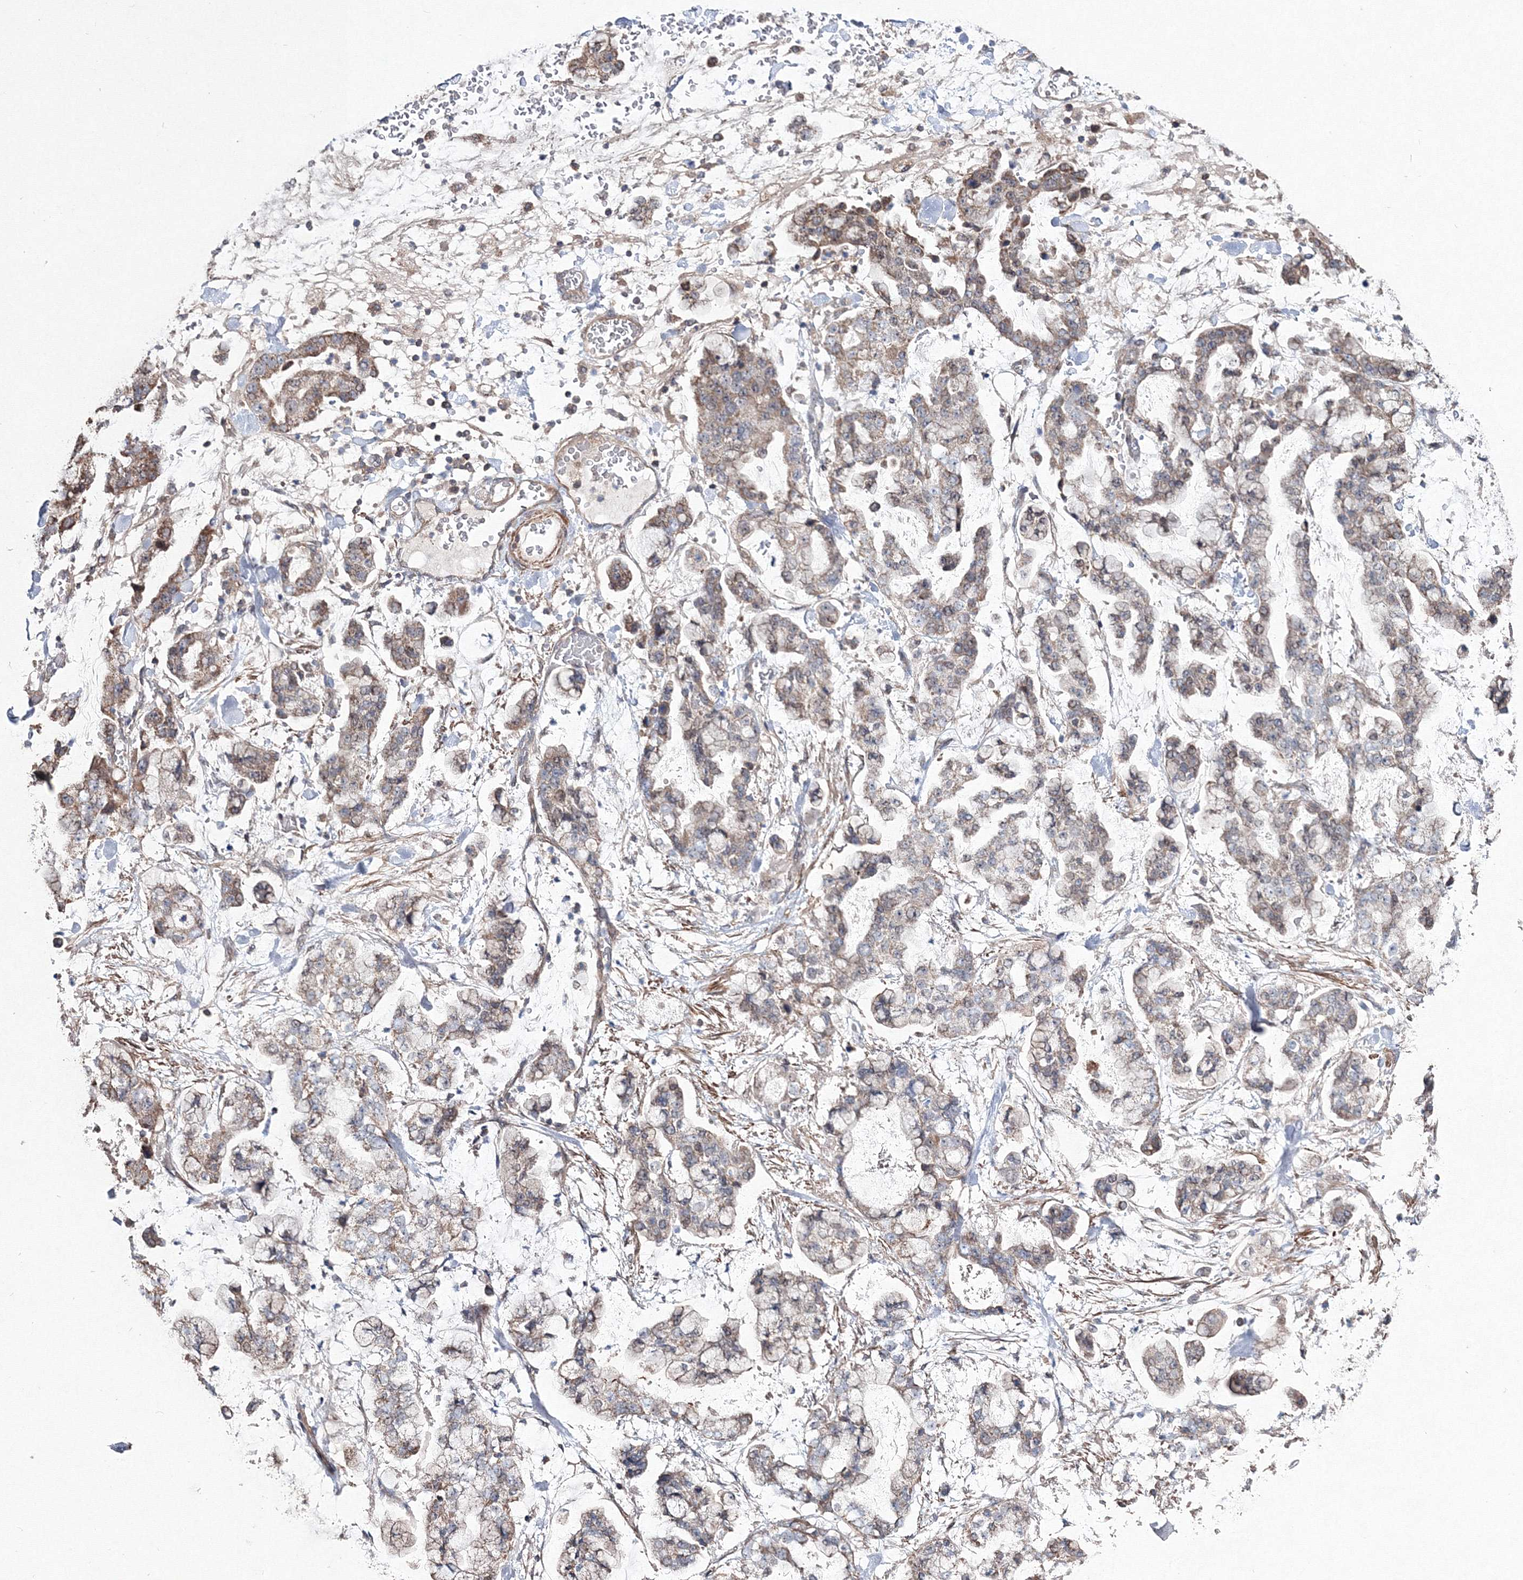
{"staining": {"intensity": "weak", "quantity": "25%-75%", "location": "cytoplasmic/membranous"}, "tissue": "stomach cancer", "cell_type": "Tumor cells", "image_type": "cancer", "snomed": [{"axis": "morphology", "description": "Normal tissue, NOS"}, {"axis": "morphology", "description": "Adenocarcinoma, NOS"}, {"axis": "topography", "description": "Stomach, upper"}, {"axis": "topography", "description": "Stomach"}], "caption": "Immunohistochemical staining of human stomach cancer (adenocarcinoma) displays low levels of weak cytoplasmic/membranous expression in about 25%-75% of tumor cells.", "gene": "PPP2R2B", "patient": {"sex": "male", "age": 76}}